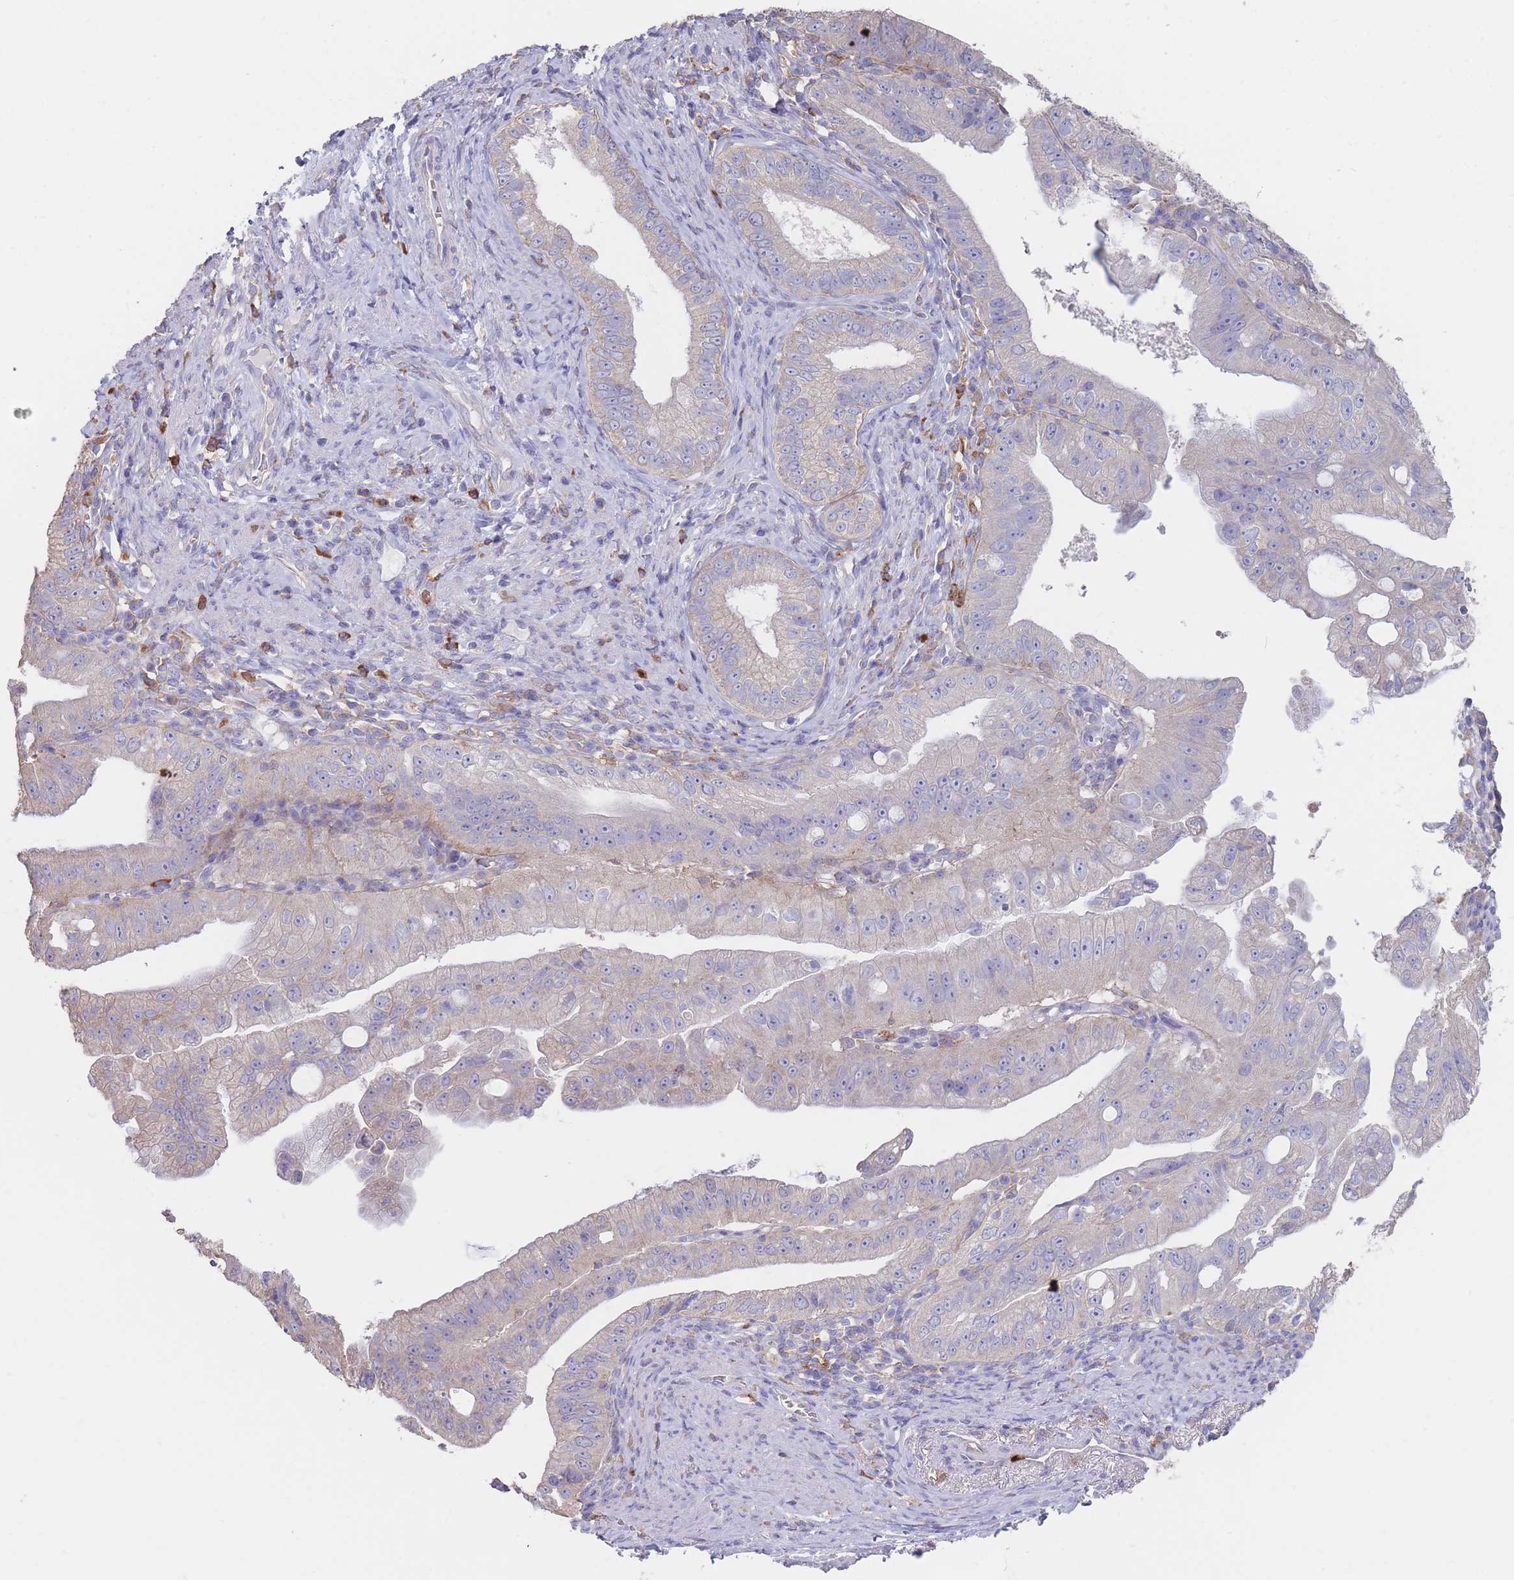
{"staining": {"intensity": "negative", "quantity": "none", "location": "none"}, "tissue": "pancreatic cancer", "cell_type": "Tumor cells", "image_type": "cancer", "snomed": [{"axis": "morphology", "description": "Adenocarcinoma, NOS"}, {"axis": "topography", "description": "Pancreas"}], "caption": "IHC micrograph of adenocarcinoma (pancreatic) stained for a protein (brown), which displays no expression in tumor cells.", "gene": "CLEC12A", "patient": {"sex": "male", "age": 70}}